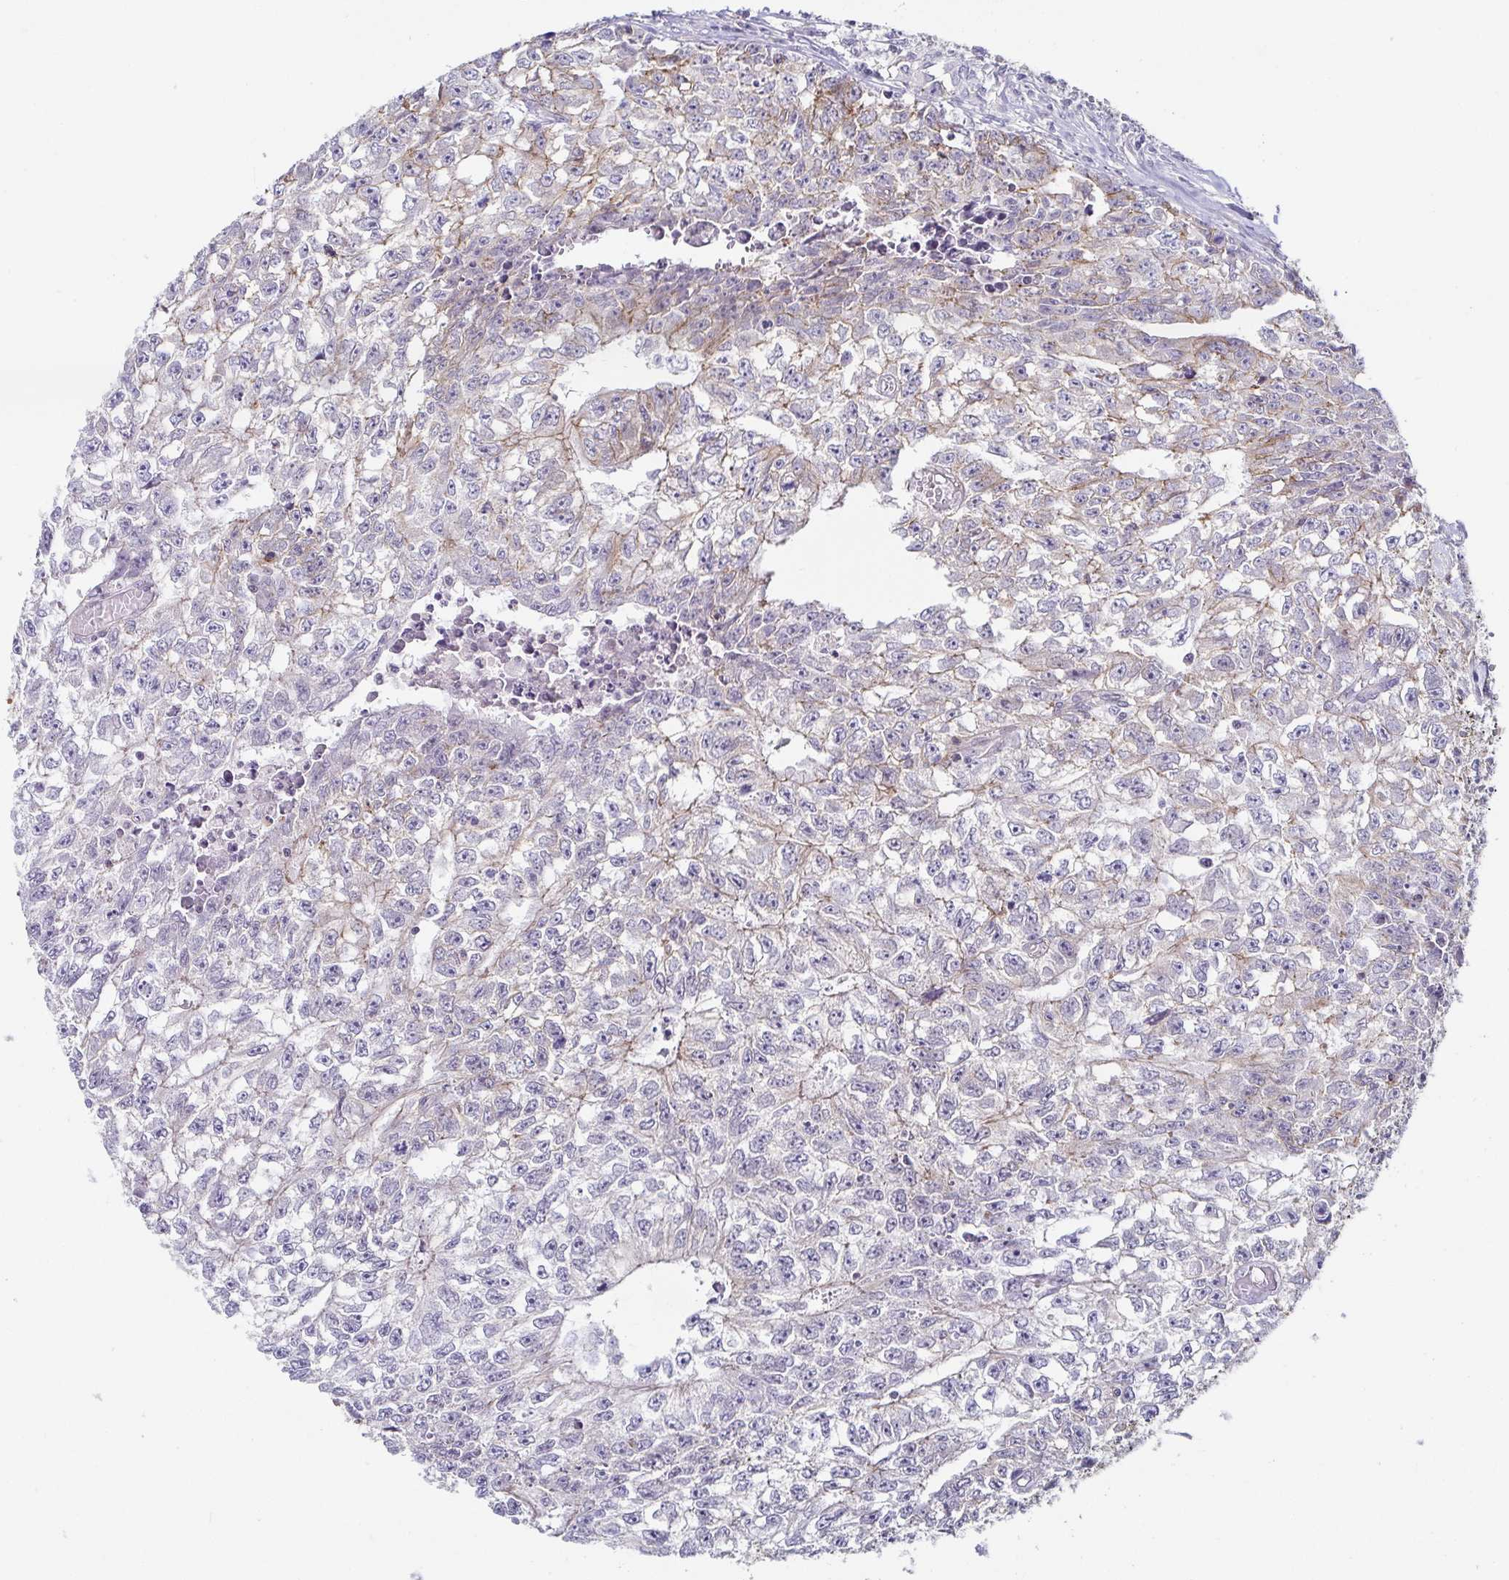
{"staining": {"intensity": "negative", "quantity": "none", "location": "none"}, "tissue": "testis cancer", "cell_type": "Tumor cells", "image_type": "cancer", "snomed": [{"axis": "morphology", "description": "Carcinoma, Embryonal, NOS"}, {"axis": "morphology", "description": "Teratoma, malignant, NOS"}, {"axis": "topography", "description": "Testis"}], "caption": "IHC of human testis cancer (teratoma (malignant)) exhibits no positivity in tumor cells. (DAB (3,3'-diaminobenzidine) immunohistochemistry, high magnification).", "gene": "PIWIL3", "patient": {"sex": "male", "age": 24}}